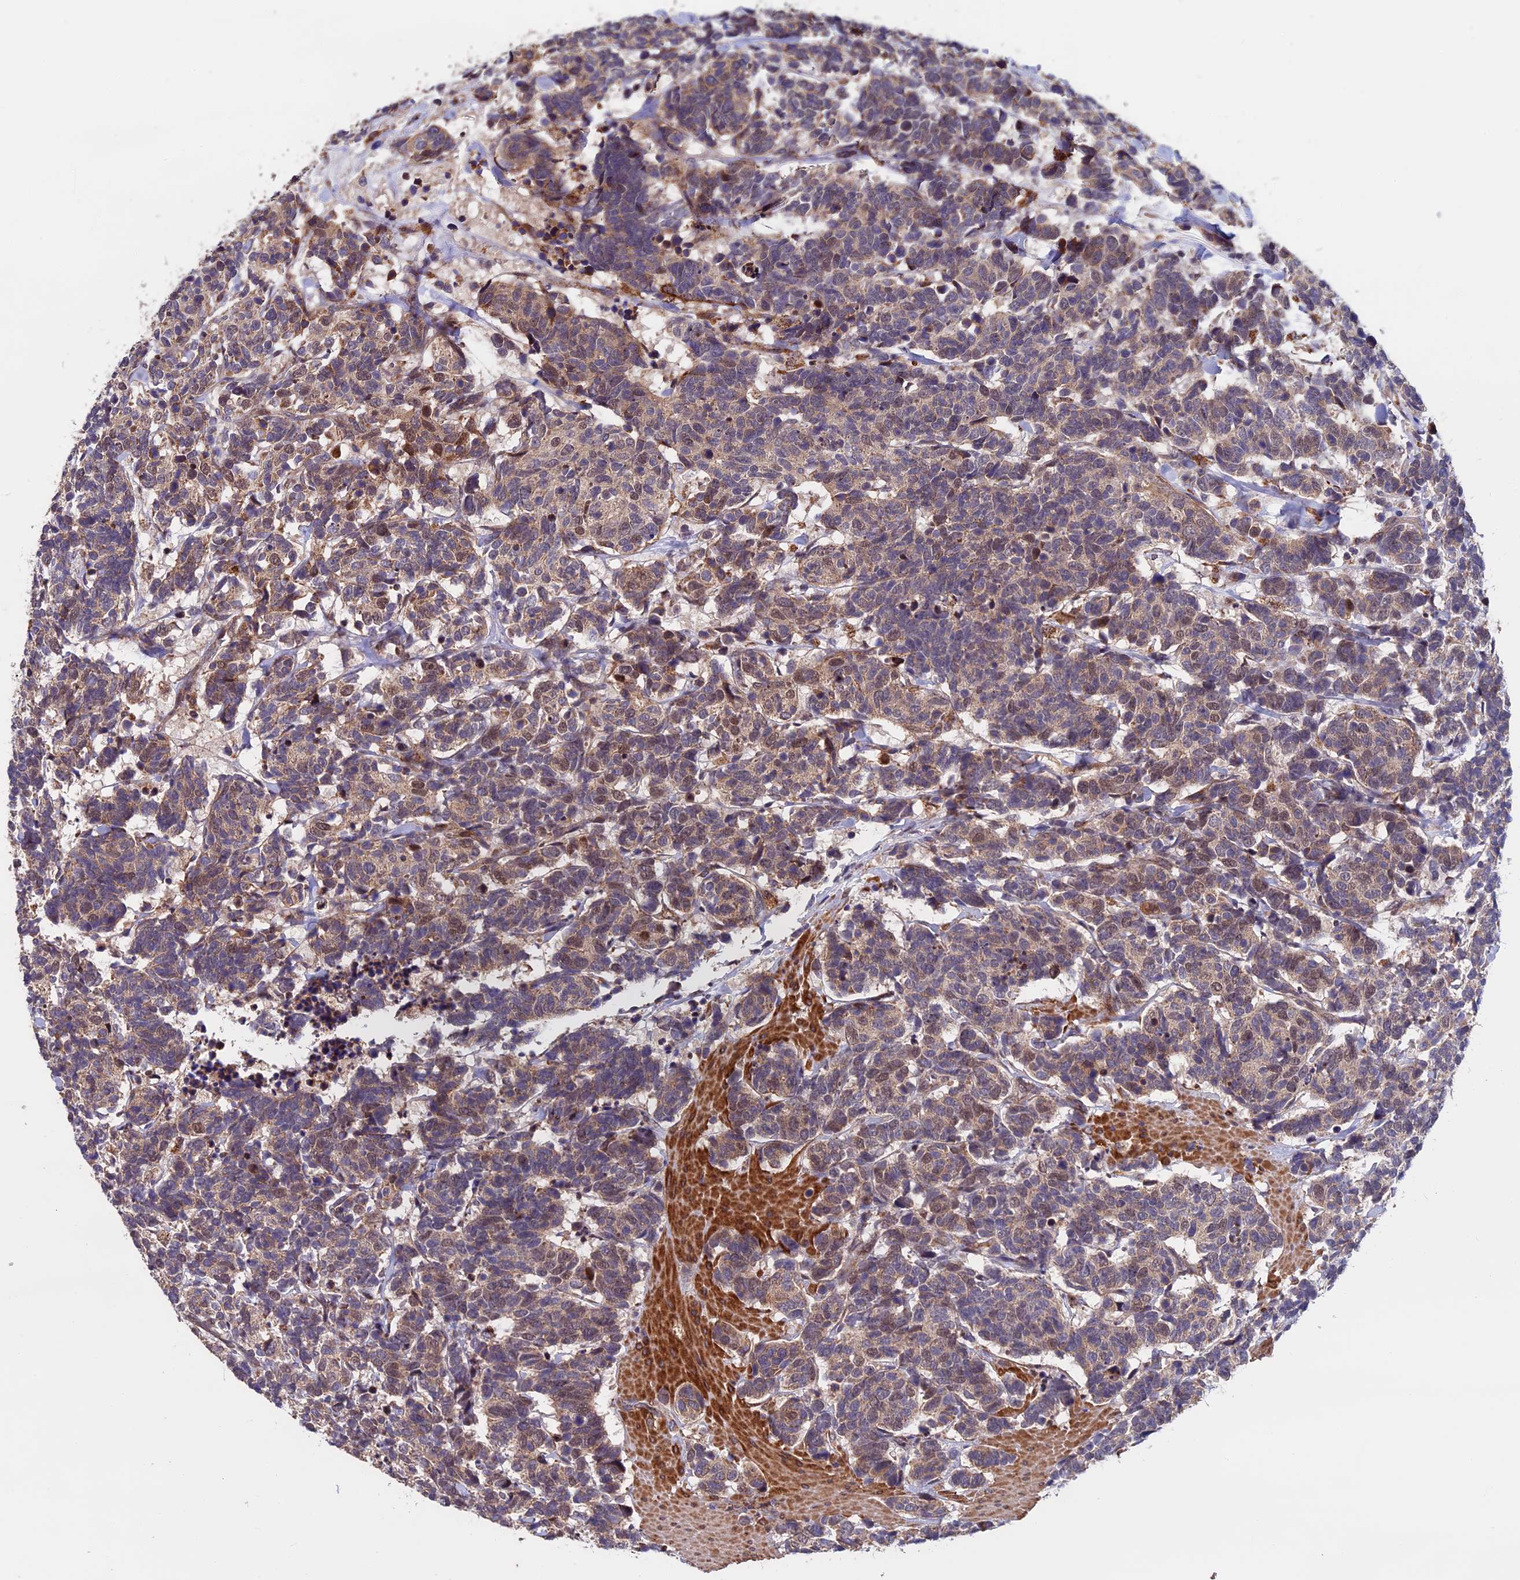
{"staining": {"intensity": "weak", "quantity": ">75%", "location": "cytoplasmic/membranous,nuclear"}, "tissue": "carcinoid", "cell_type": "Tumor cells", "image_type": "cancer", "snomed": [{"axis": "morphology", "description": "Carcinoma, NOS"}, {"axis": "morphology", "description": "Carcinoid, malignant, NOS"}, {"axis": "topography", "description": "Urinary bladder"}], "caption": "Carcinoid stained with a protein marker reveals weak staining in tumor cells.", "gene": "RNF17", "patient": {"sex": "male", "age": 57}}